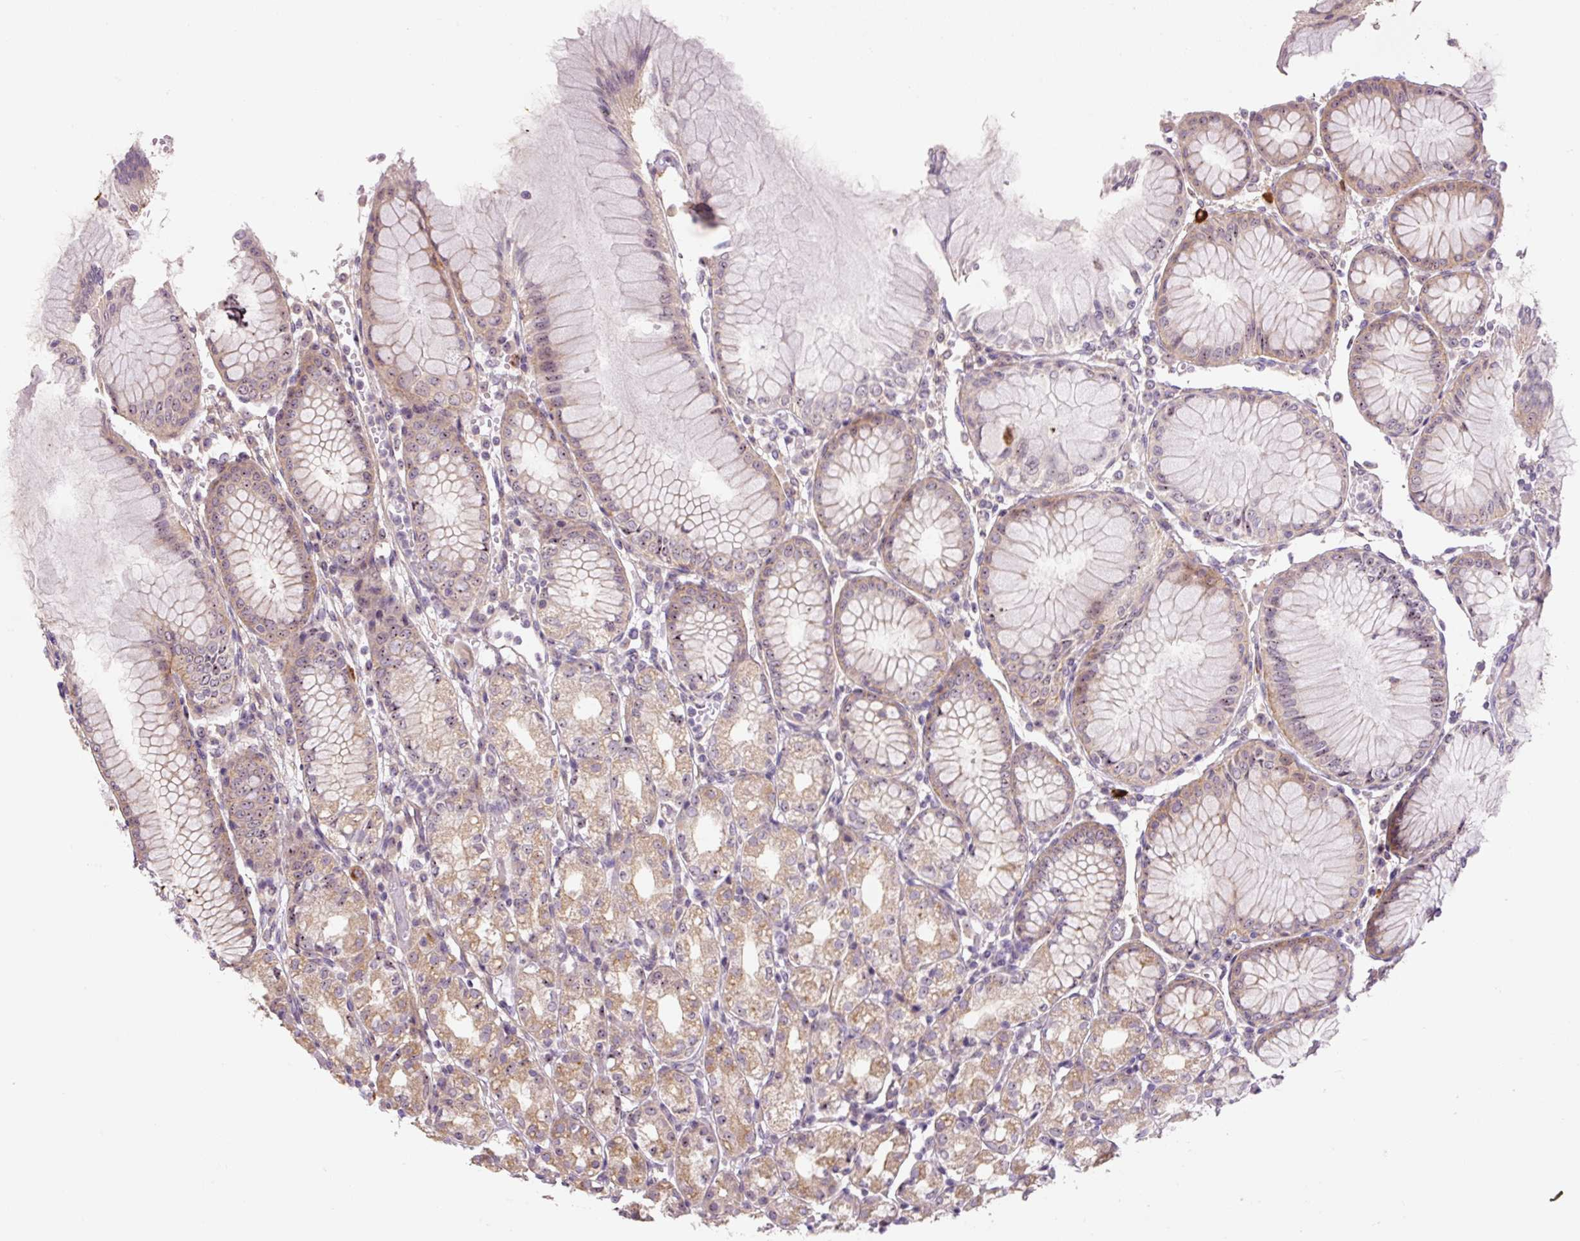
{"staining": {"intensity": "weak", "quantity": "25%-75%", "location": "cytoplasmic/membranous,nuclear"}, "tissue": "stomach", "cell_type": "Glandular cells", "image_type": "normal", "snomed": [{"axis": "morphology", "description": "Normal tissue, NOS"}, {"axis": "topography", "description": "Stomach"}], "caption": "Protein analysis of unremarkable stomach reveals weak cytoplasmic/membranous,nuclear positivity in approximately 25%-75% of glandular cells.", "gene": "TMEM151B", "patient": {"sex": "female", "age": 57}}